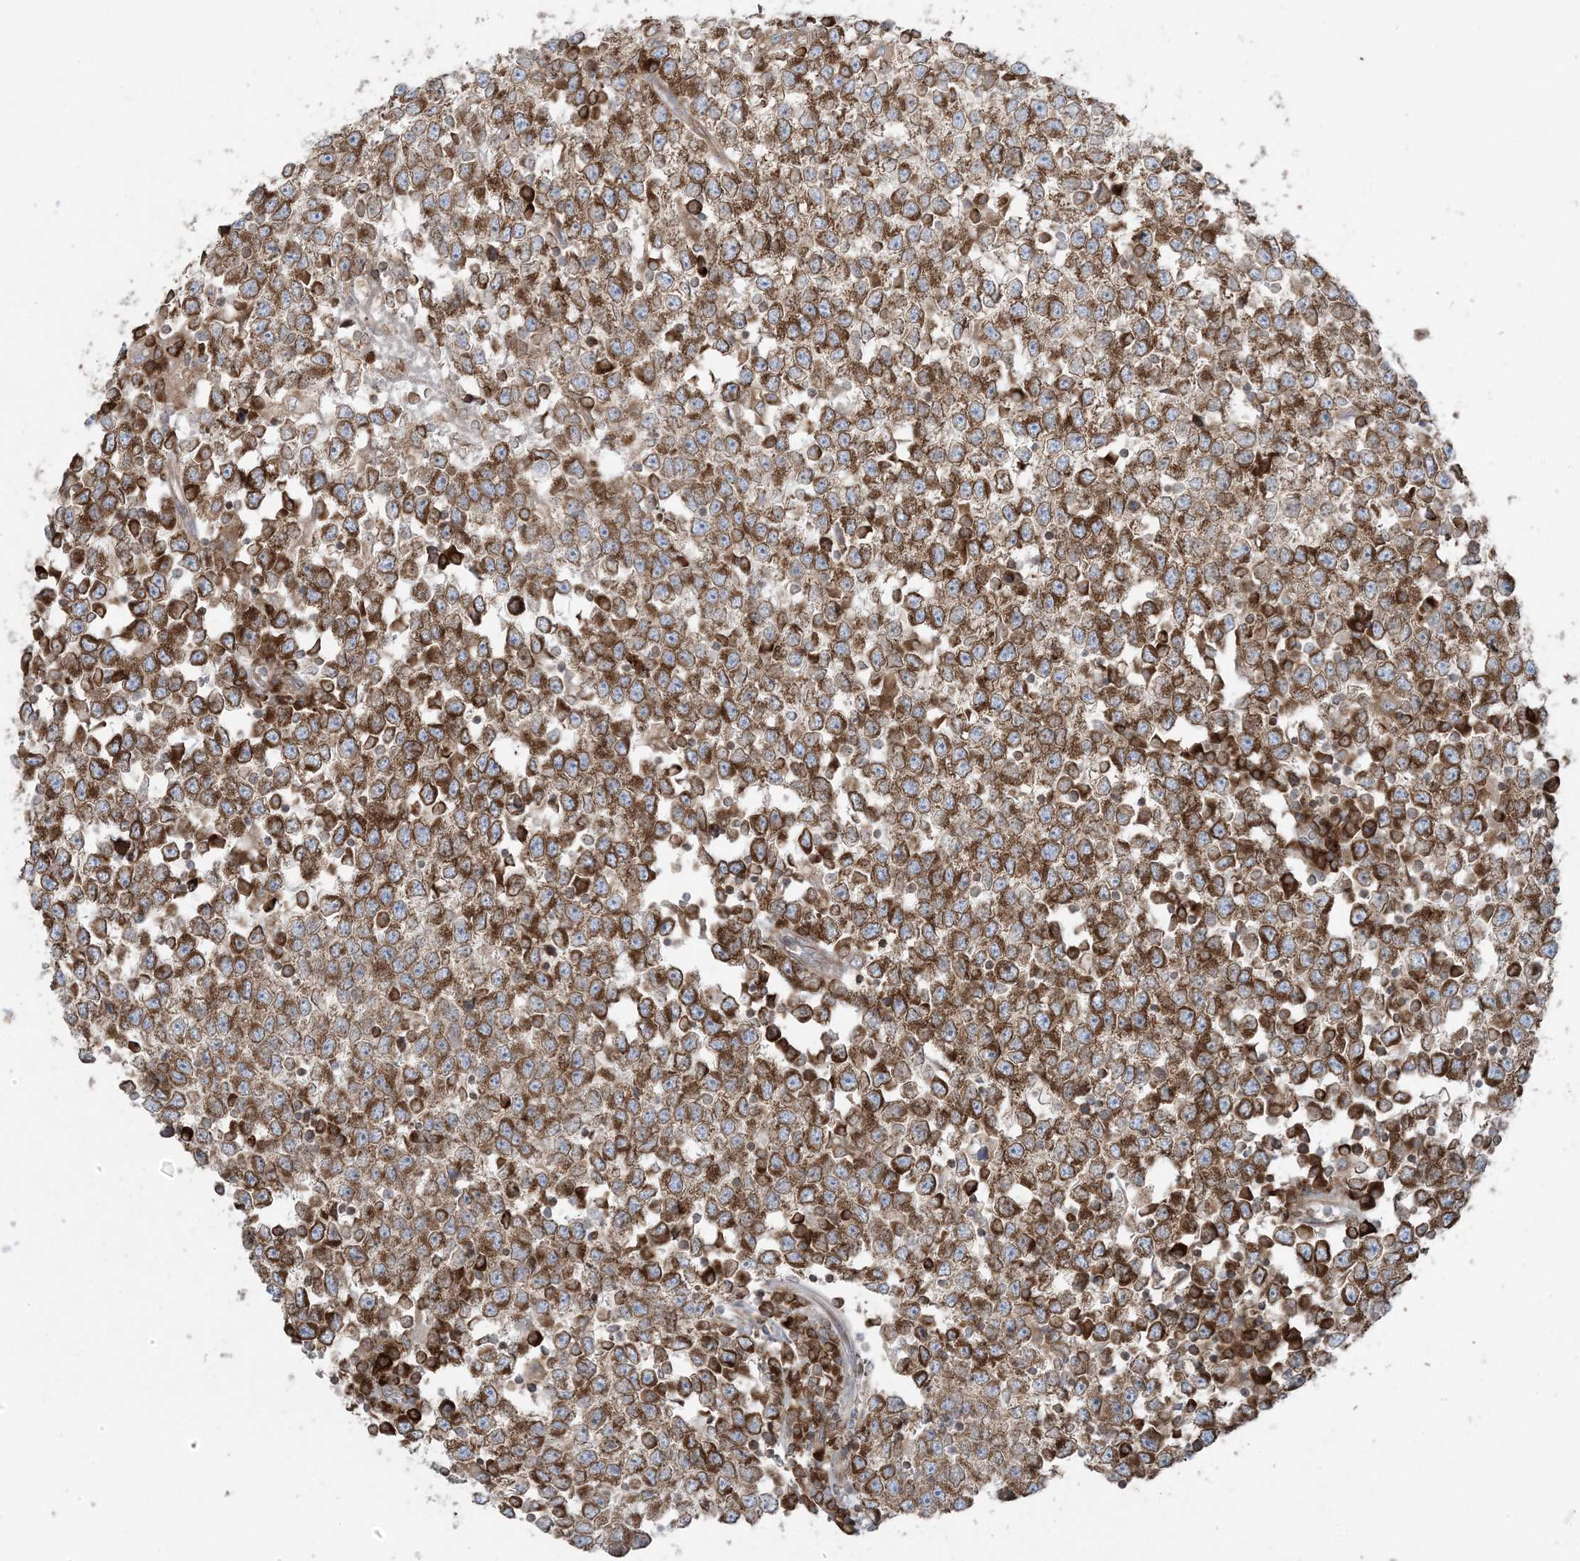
{"staining": {"intensity": "strong", "quantity": ">75%", "location": "cytoplasmic/membranous"}, "tissue": "testis cancer", "cell_type": "Tumor cells", "image_type": "cancer", "snomed": [{"axis": "morphology", "description": "Seminoma, NOS"}, {"axis": "topography", "description": "Testis"}], "caption": "A high-resolution micrograph shows immunohistochemistry staining of testis cancer (seminoma), which exhibits strong cytoplasmic/membranous staining in approximately >75% of tumor cells.", "gene": "UBXN4", "patient": {"sex": "male", "age": 65}}